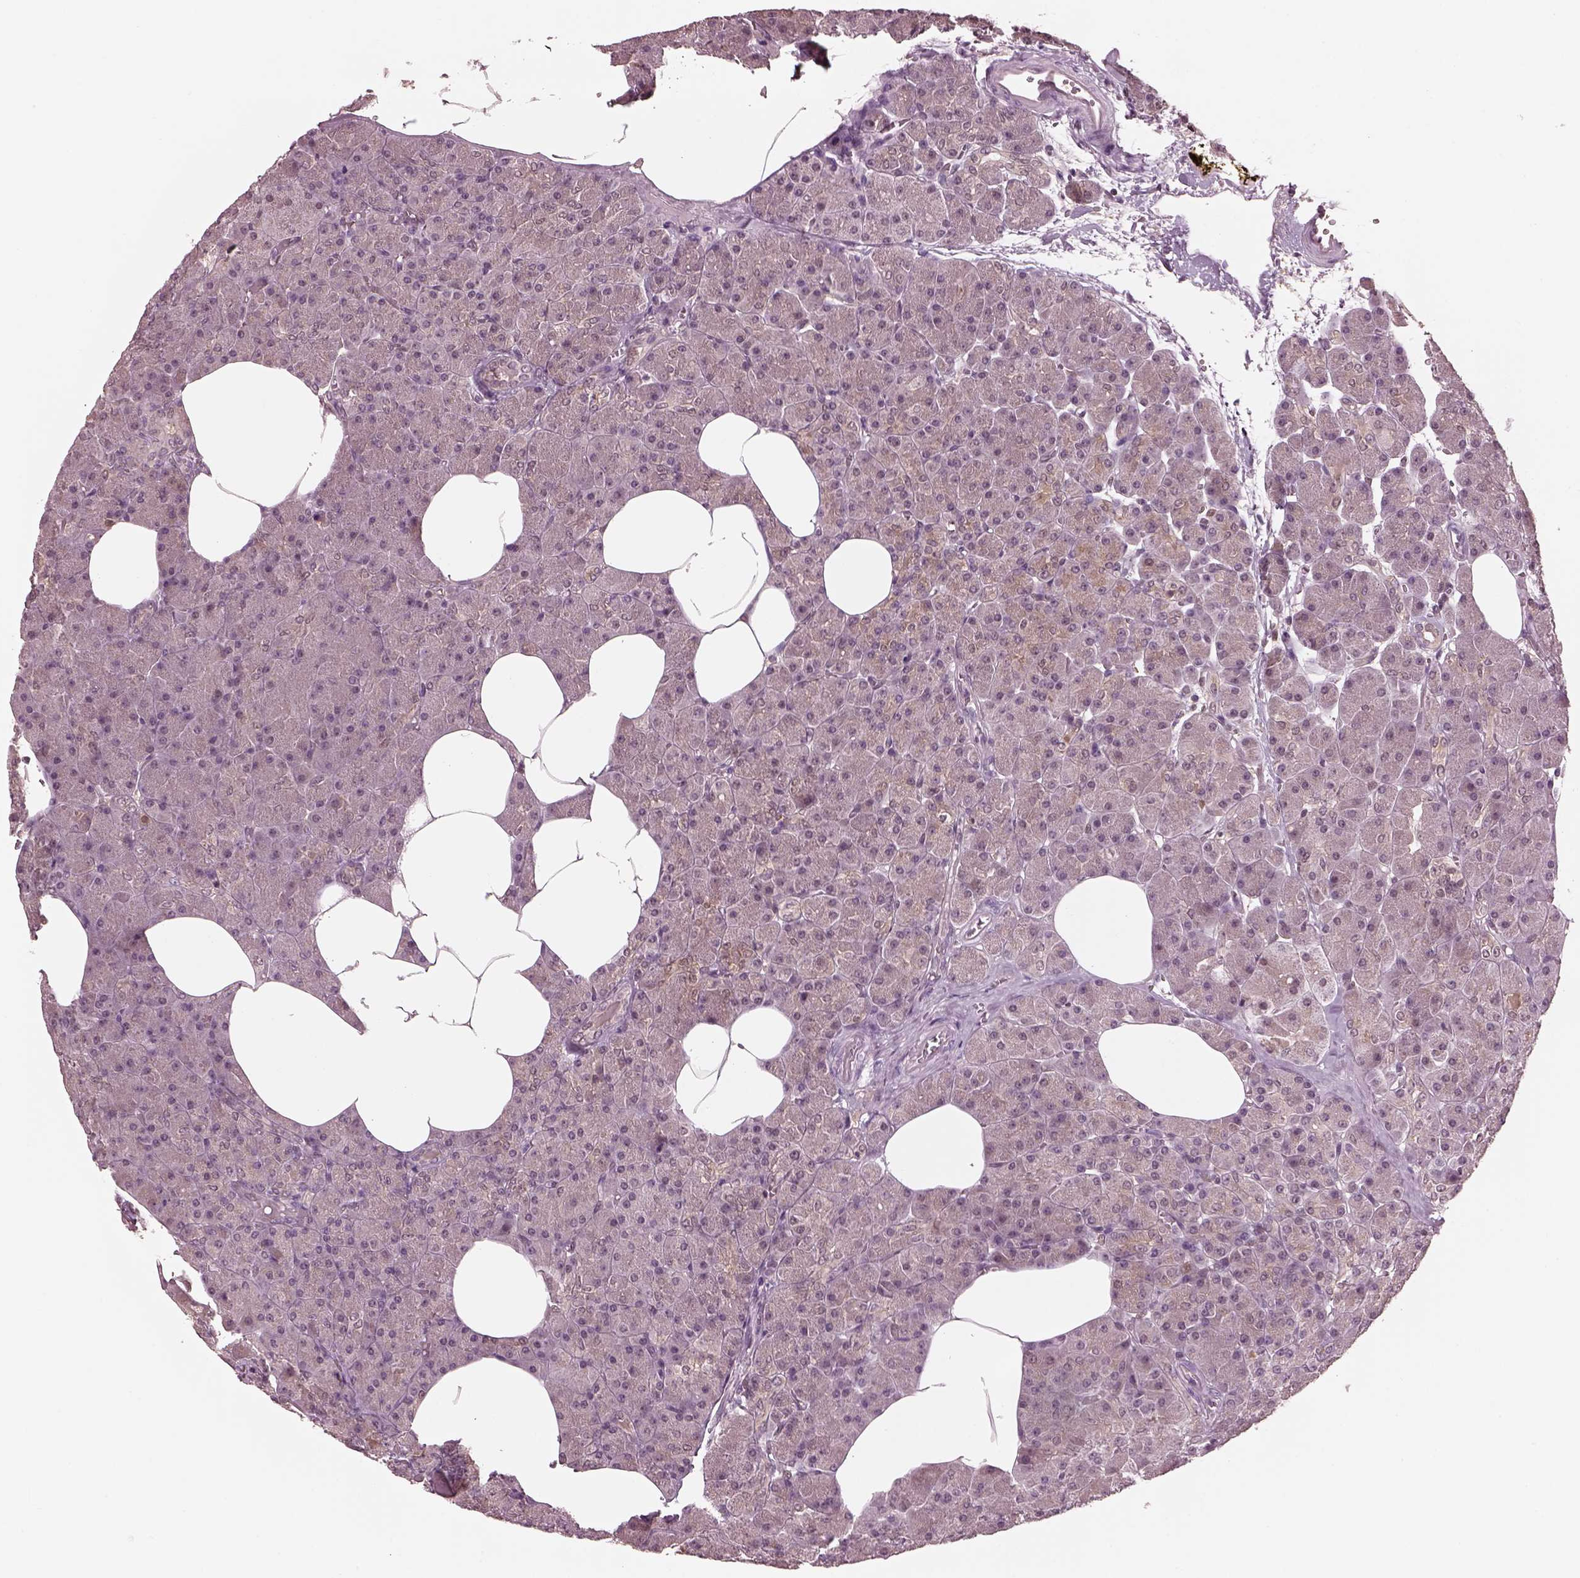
{"staining": {"intensity": "weak", "quantity": "<25%", "location": "cytoplasmic/membranous"}, "tissue": "pancreas", "cell_type": "Exocrine glandular cells", "image_type": "normal", "snomed": [{"axis": "morphology", "description": "Normal tissue, NOS"}, {"axis": "topography", "description": "Pancreas"}], "caption": "Immunohistochemical staining of benign human pancreas reveals no significant expression in exocrine glandular cells.", "gene": "SRI", "patient": {"sex": "female", "age": 45}}